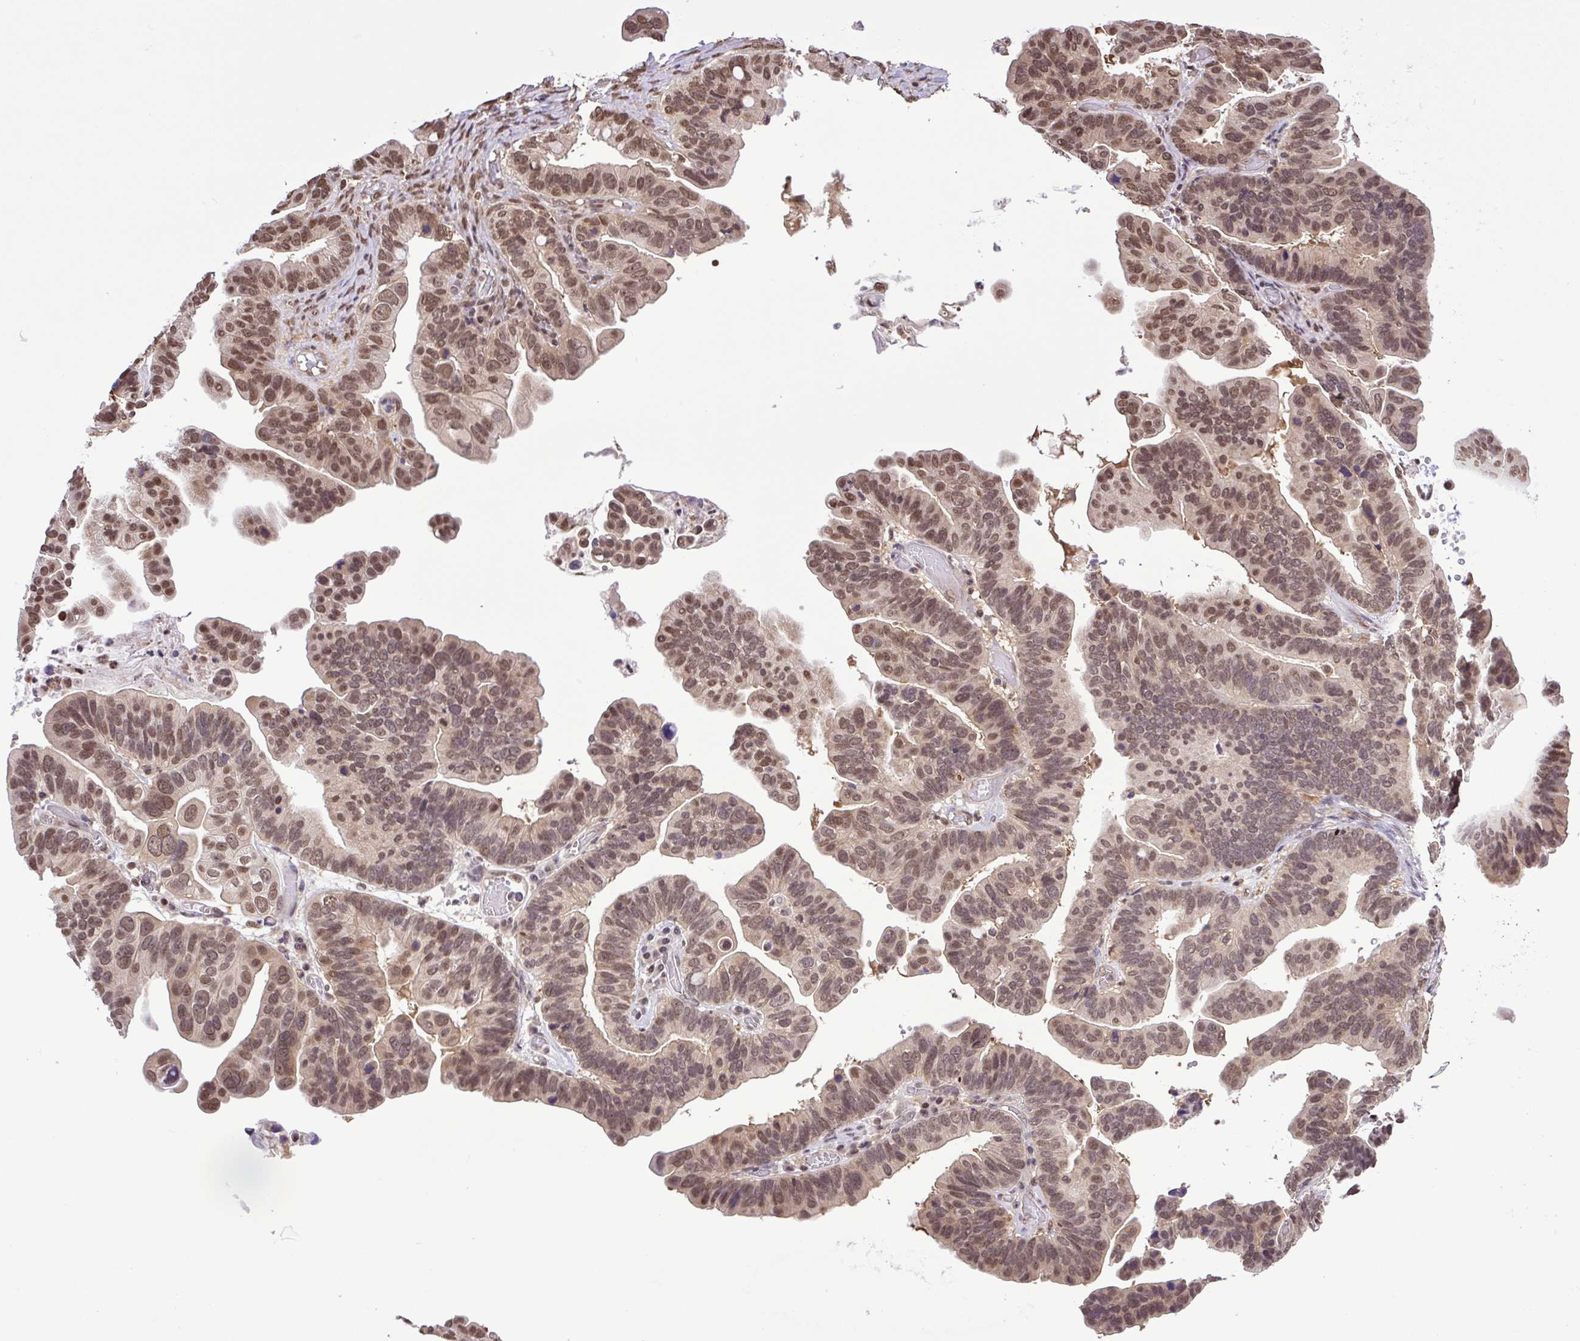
{"staining": {"intensity": "moderate", "quantity": ">75%", "location": "nuclear"}, "tissue": "ovarian cancer", "cell_type": "Tumor cells", "image_type": "cancer", "snomed": [{"axis": "morphology", "description": "Cystadenocarcinoma, serous, NOS"}, {"axis": "topography", "description": "Ovary"}], "caption": "About >75% of tumor cells in ovarian cancer (serous cystadenocarcinoma) display moderate nuclear protein positivity as visualized by brown immunohistochemical staining.", "gene": "SGTA", "patient": {"sex": "female", "age": 56}}